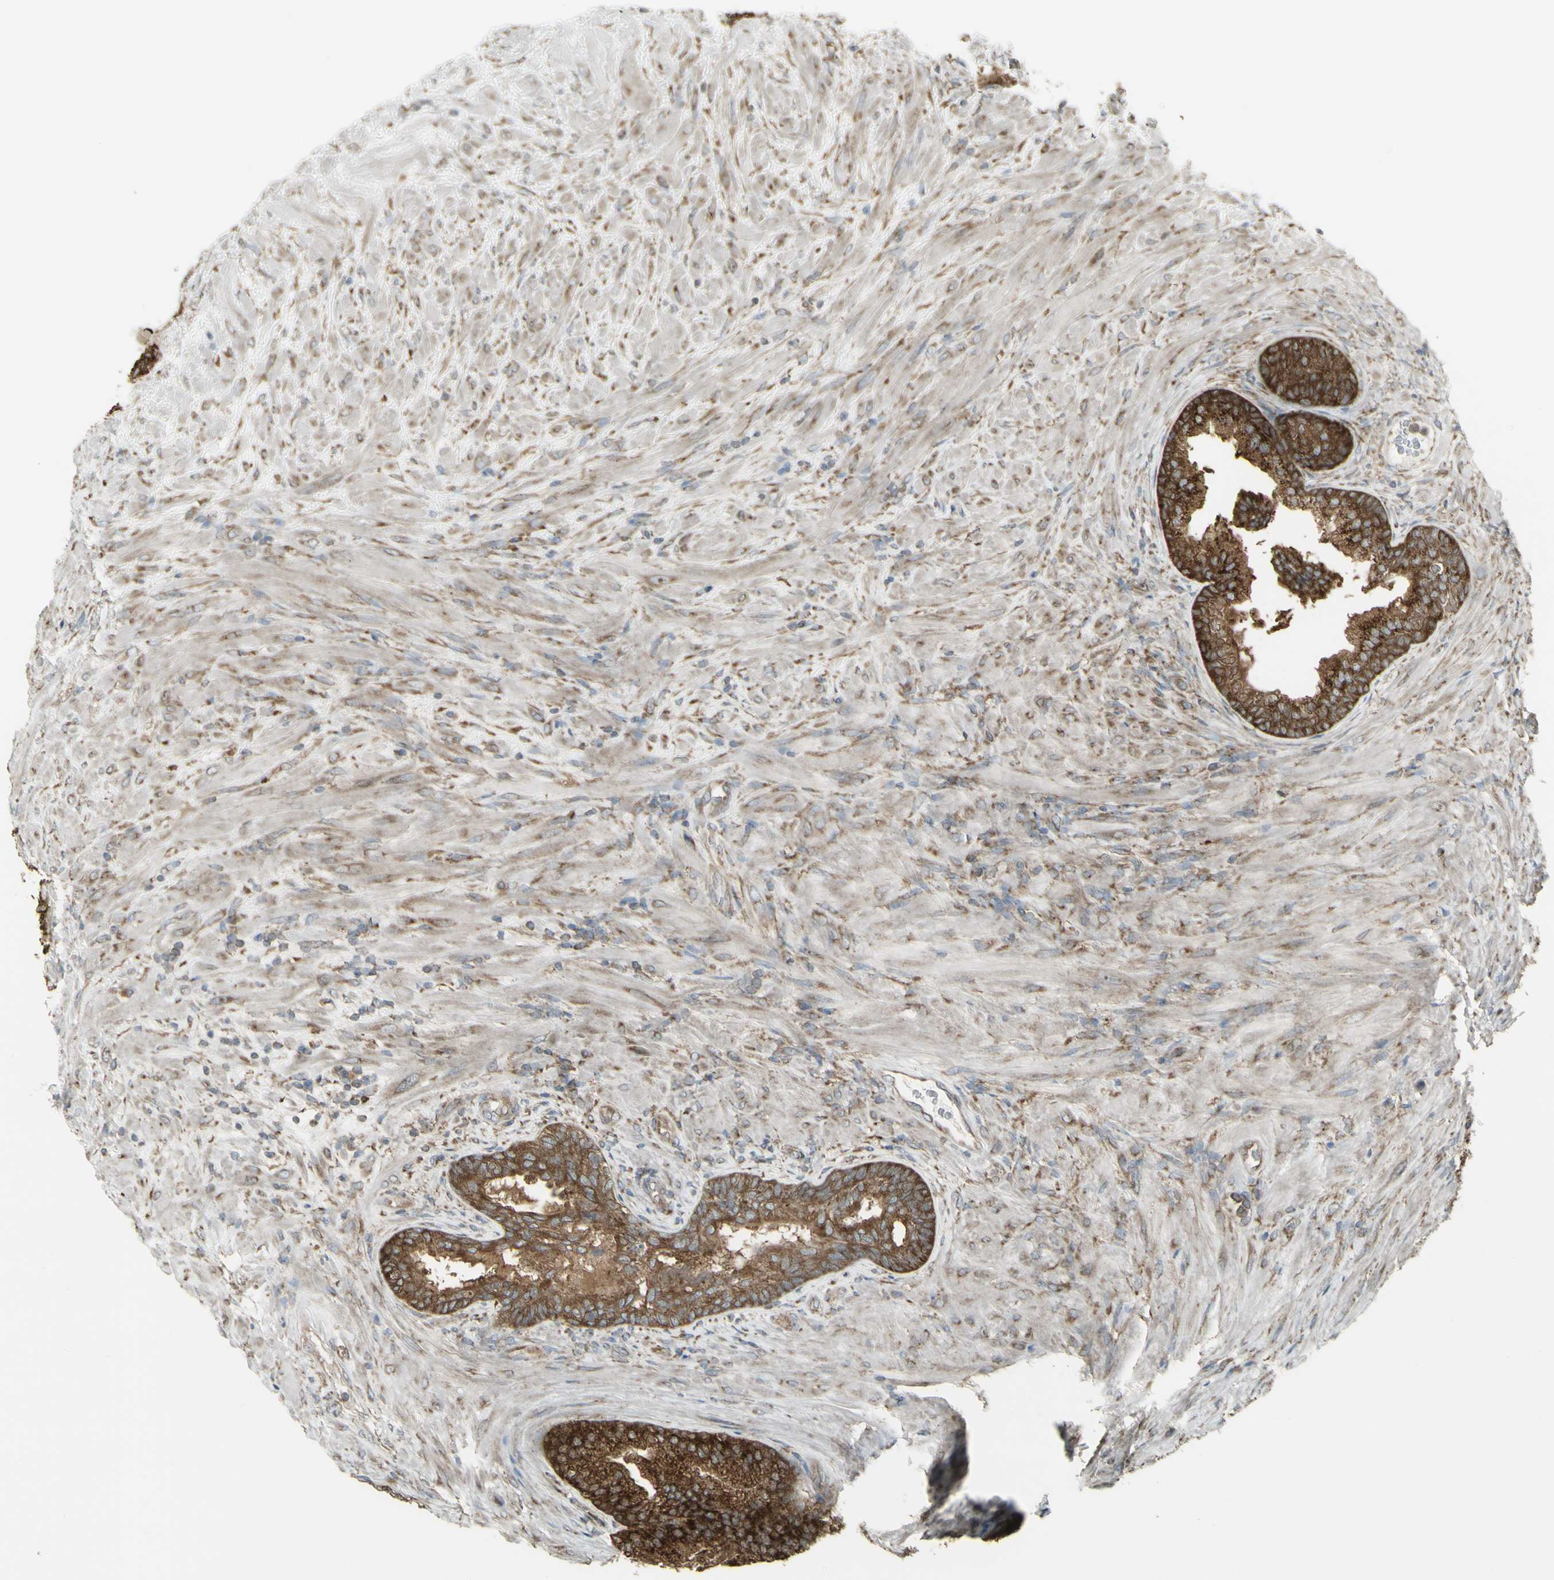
{"staining": {"intensity": "strong", "quantity": ">75%", "location": "cytoplasmic/membranous"}, "tissue": "prostate", "cell_type": "Glandular cells", "image_type": "normal", "snomed": [{"axis": "morphology", "description": "Normal tissue, NOS"}, {"axis": "topography", "description": "Prostate"}], "caption": "A high amount of strong cytoplasmic/membranous staining is seen in approximately >75% of glandular cells in normal prostate. The protein is shown in brown color, while the nuclei are stained blue.", "gene": "FKBP3", "patient": {"sex": "male", "age": 76}}